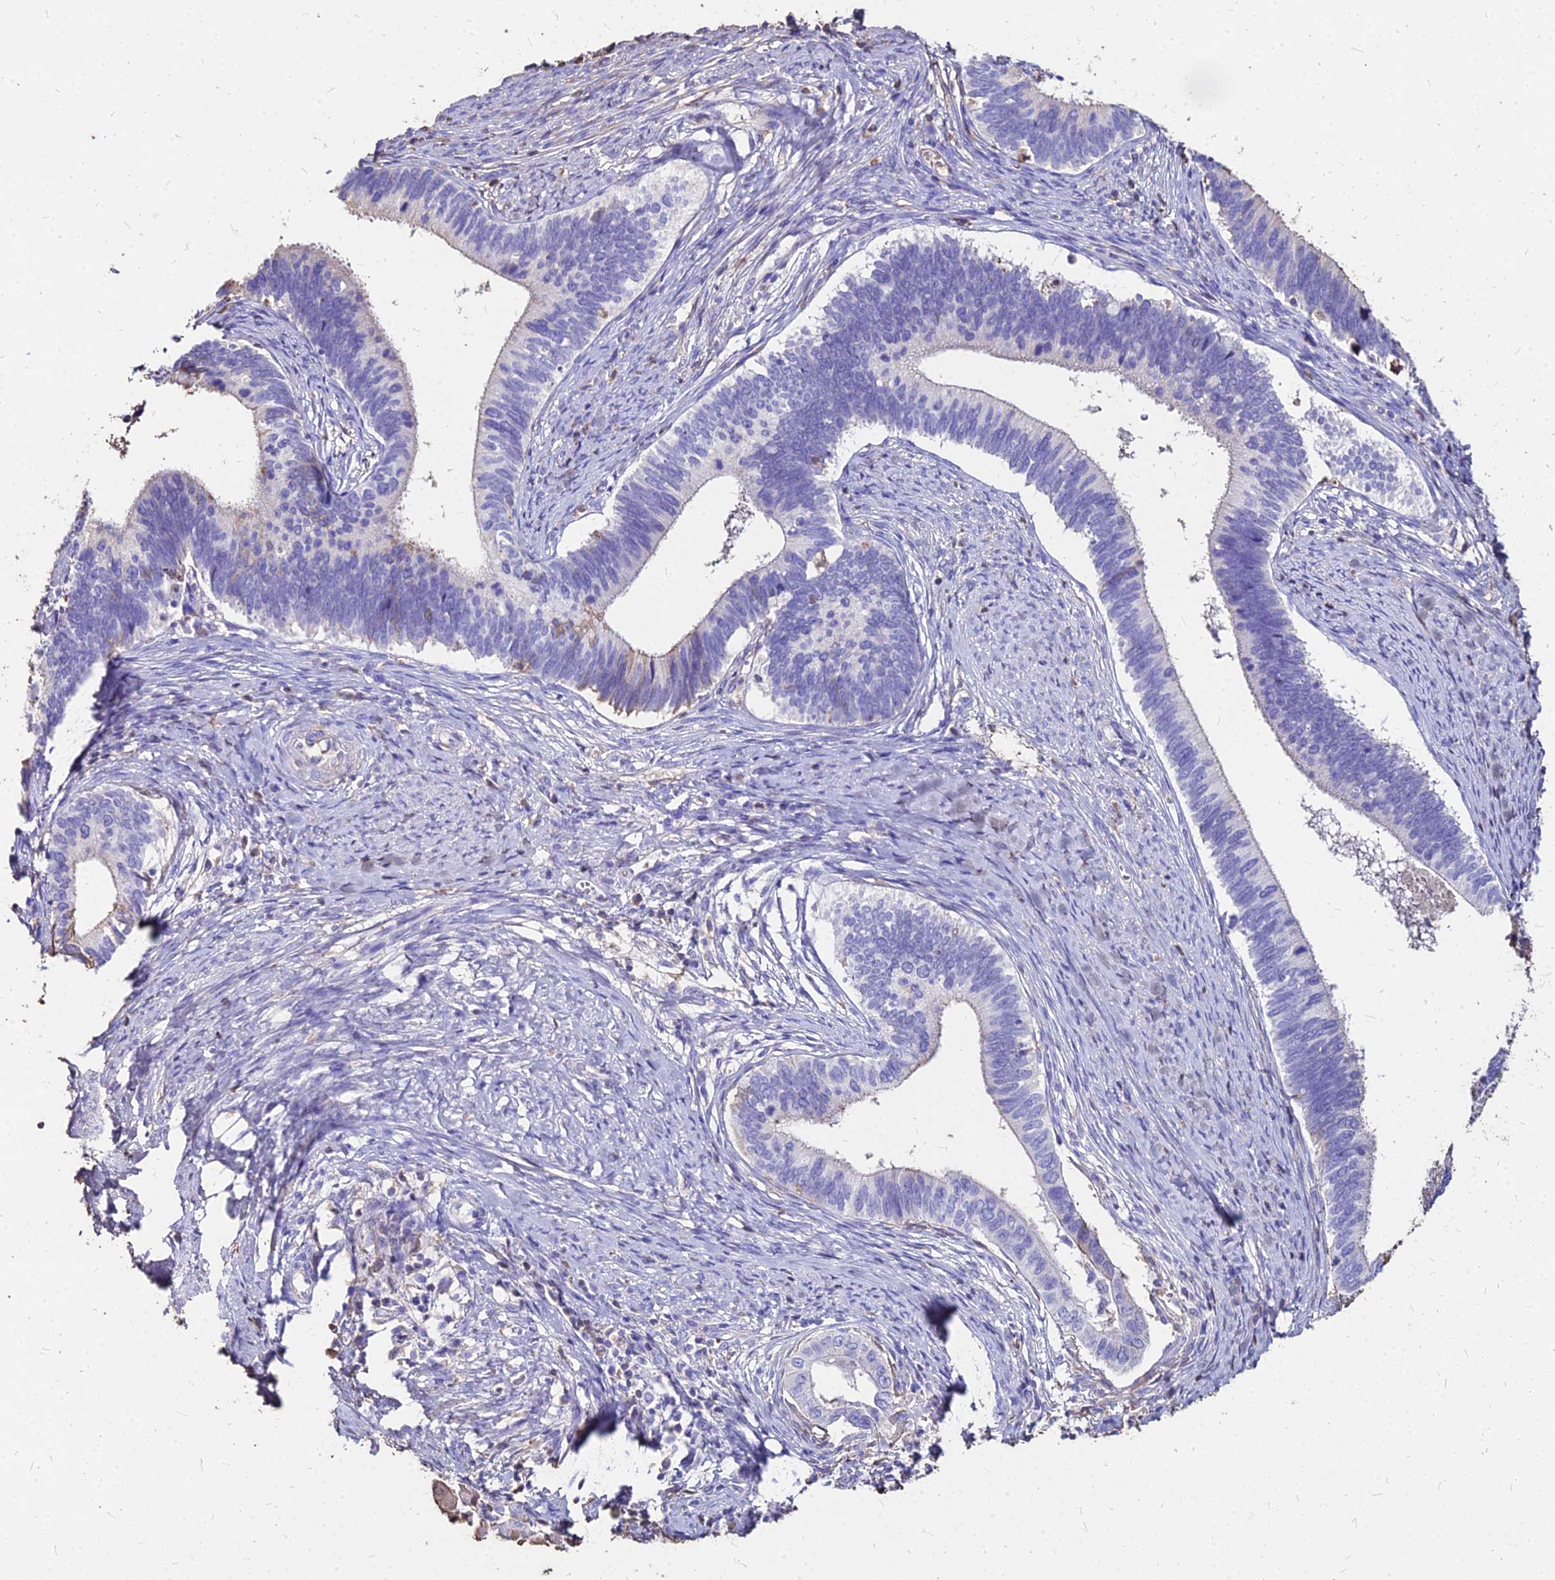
{"staining": {"intensity": "weak", "quantity": "<25%", "location": "cytoplasmic/membranous"}, "tissue": "cervical cancer", "cell_type": "Tumor cells", "image_type": "cancer", "snomed": [{"axis": "morphology", "description": "Adenocarcinoma, NOS"}, {"axis": "topography", "description": "Cervix"}], "caption": "Cervical cancer (adenocarcinoma) stained for a protein using immunohistochemistry shows no expression tumor cells.", "gene": "NME5", "patient": {"sex": "female", "age": 42}}